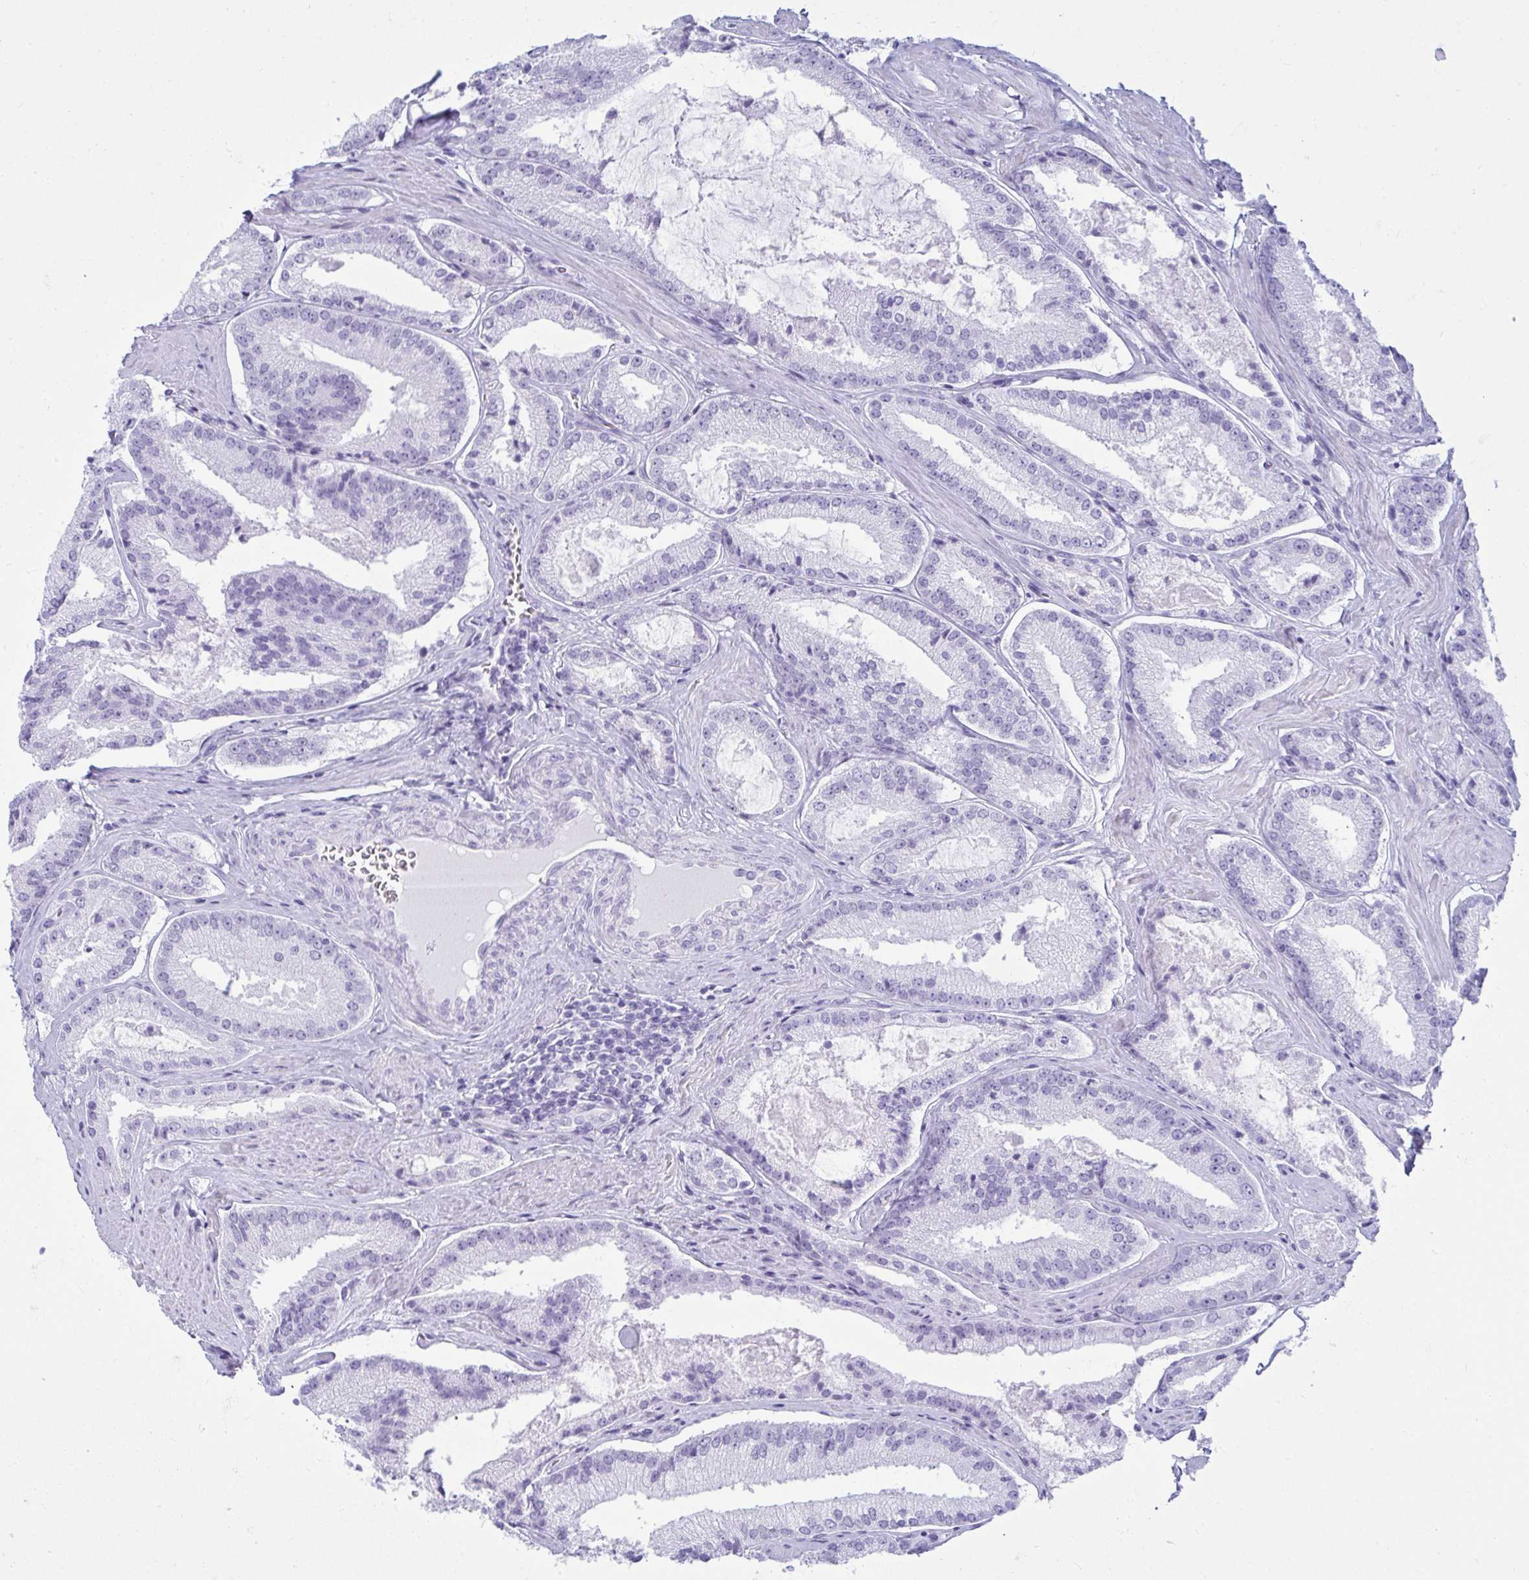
{"staining": {"intensity": "negative", "quantity": "none", "location": "none"}, "tissue": "prostate cancer", "cell_type": "Tumor cells", "image_type": "cancer", "snomed": [{"axis": "morphology", "description": "Adenocarcinoma, High grade"}, {"axis": "topography", "description": "Prostate"}], "caption": "Histopathology image shows no protein expression in tumor cells of prostate cancer (high-grade adenocarcinoma) tissue.", "gene": "CLGN", "patient": {"sex": "male", "age": 73}}